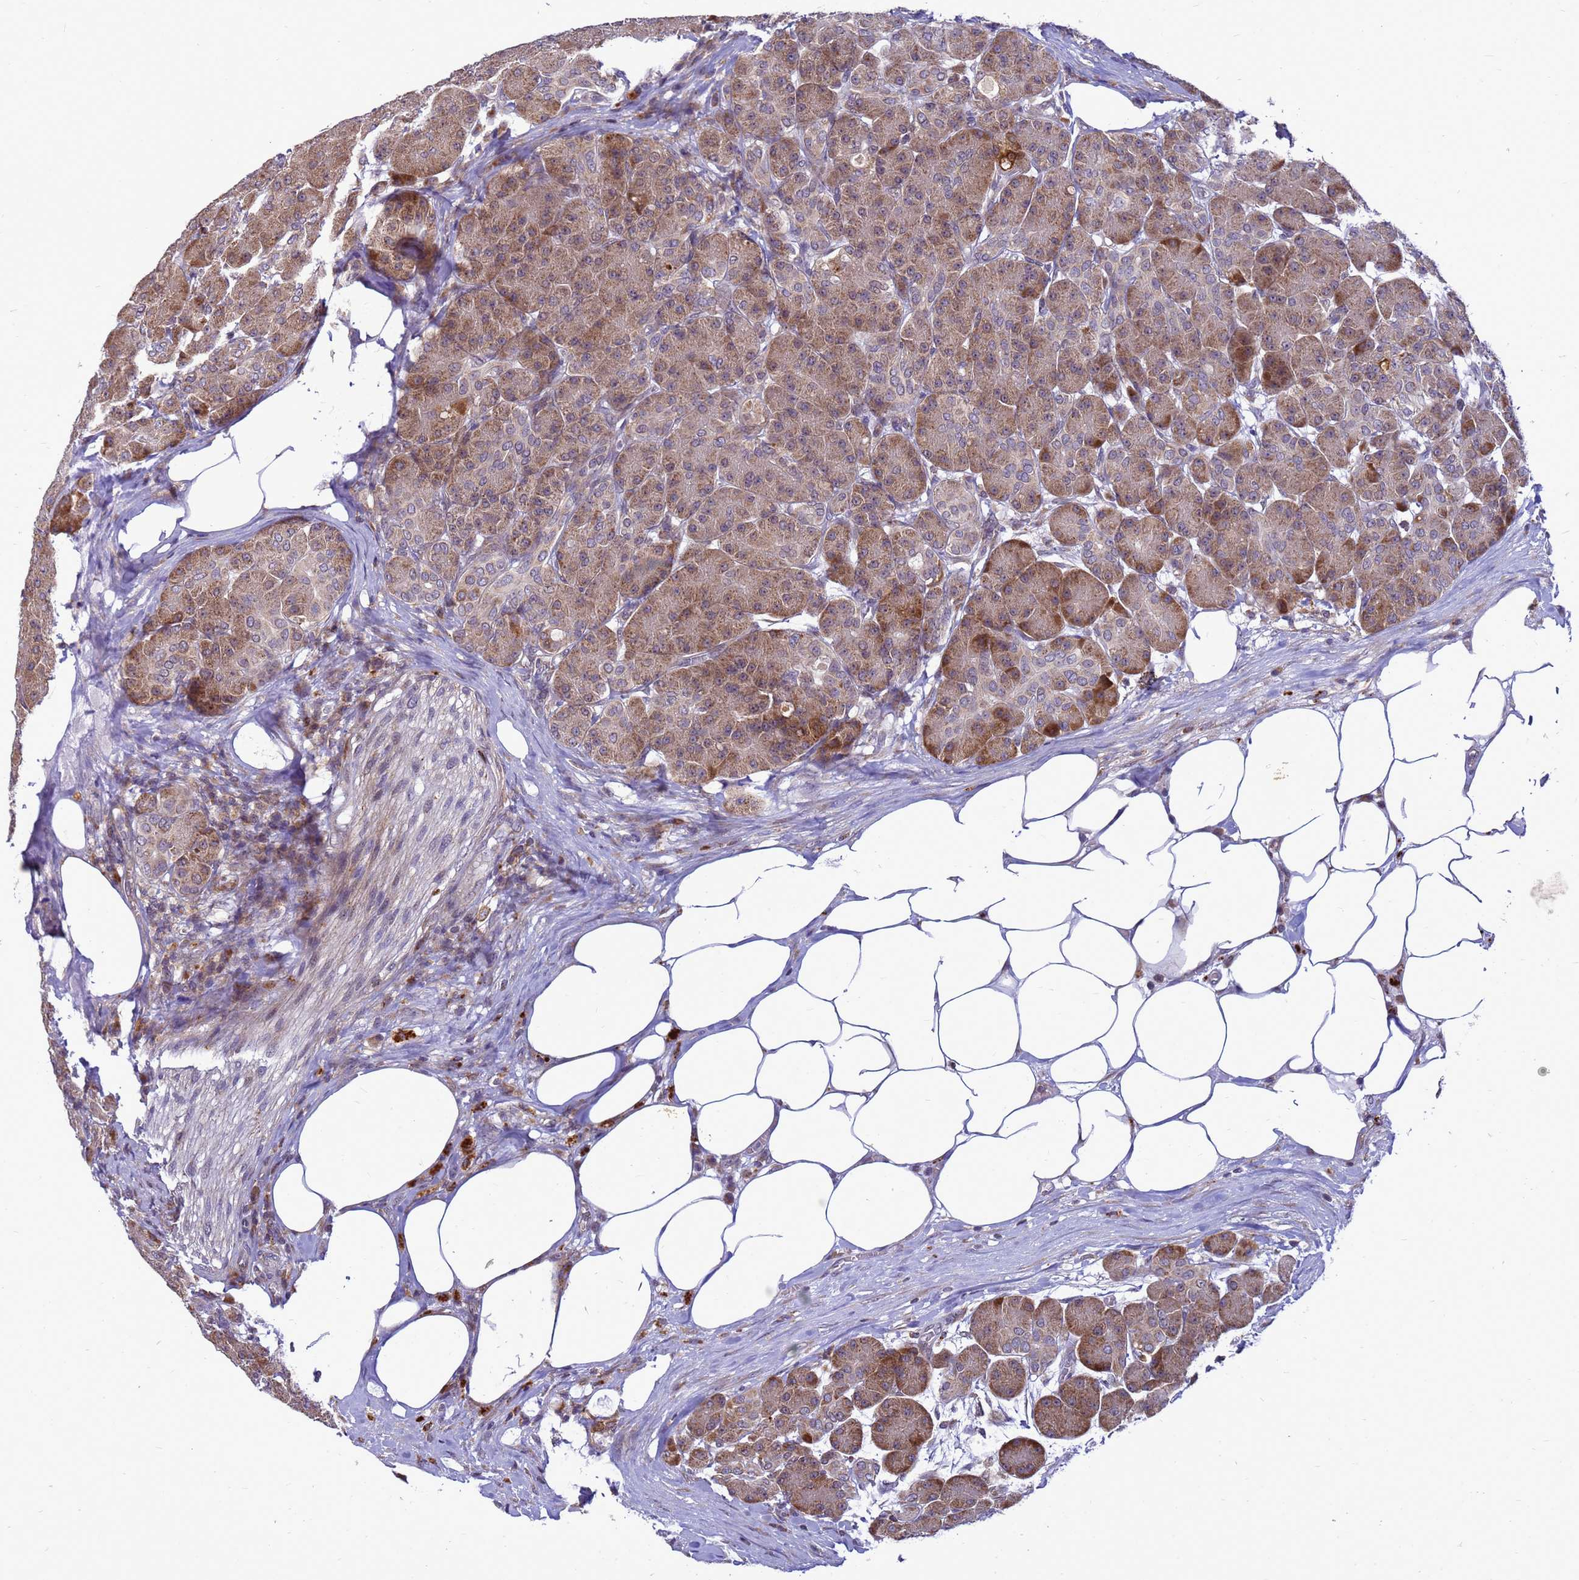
{"staining": {"intensity": "moderate", "quantity": ">75%", "location": "cytoplasmic/membranous"}, "tissue": "pancreas", "cell_type": "Exocrine glandular cells", "image_type": "normal", "snomed": [{"axis": "morphology", "description": "Normal tissue, NOS"}, {"axis": "topography", "description": "Pancreas"}], "caption": "Immunohistochemical staining of normal human pancreas demonstrates moderate cytoplasmic/membranous protein positivity in approximately >75% of exocrine glandular cells.", "gene": "C12orf43", "patient": {"sex": "male", "age": 63}}